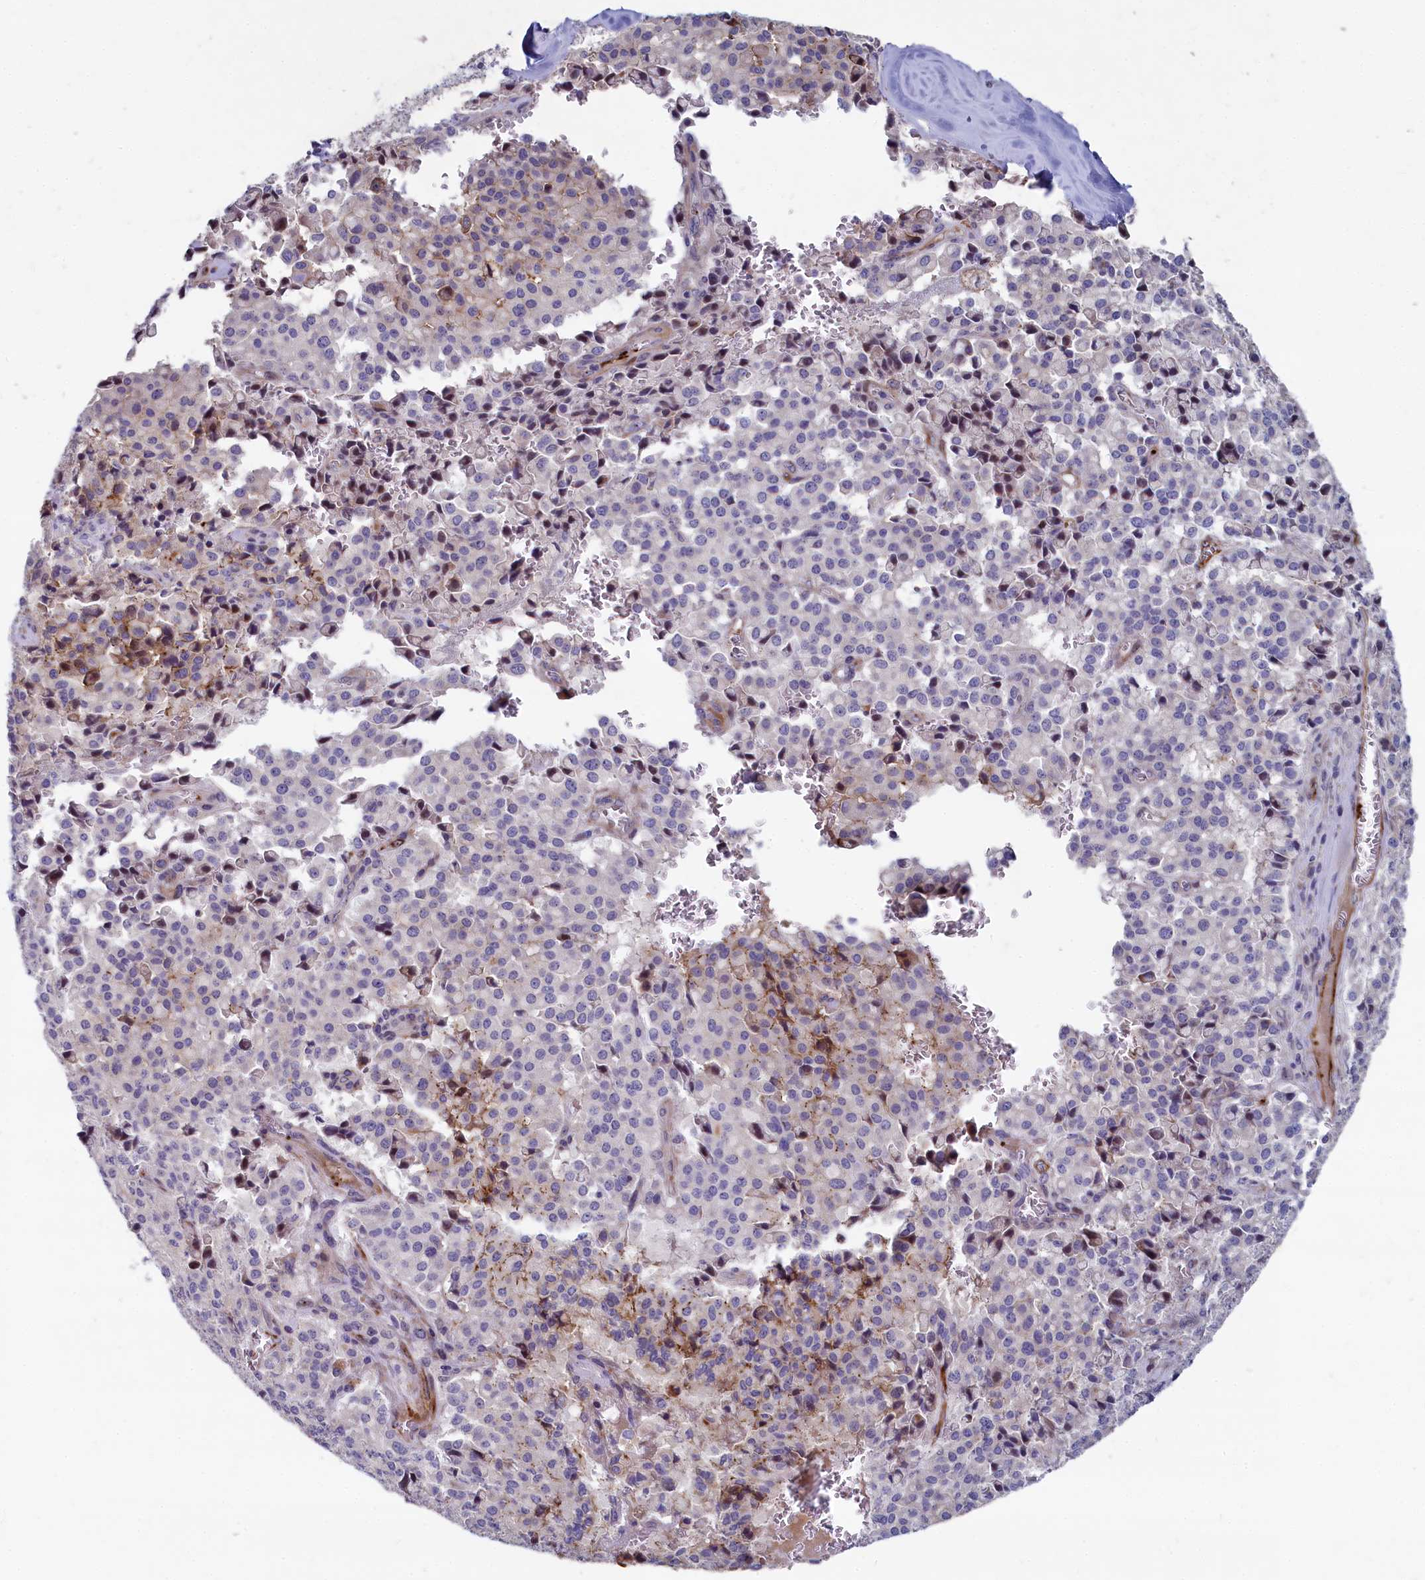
{"staining": {"intensity": "weak", "quantity": "<25%", "location": "cytoplasmic/membranous"}, "tissue": "pancreatic cancer", "cell_type": "Tumor cells", "image_type": "cancer", "snomed": [{"axis": "morphology", "description": "Adenocarcinoma, NOS"}, {"axis": "topography", "description": "Pancreas"}], "caption": "Tumor cells are negative for protein expression in human pancreatic adenocarcinoma.", "gene": "ASXL3", "patient": {"sex": "male", "age": 65}}